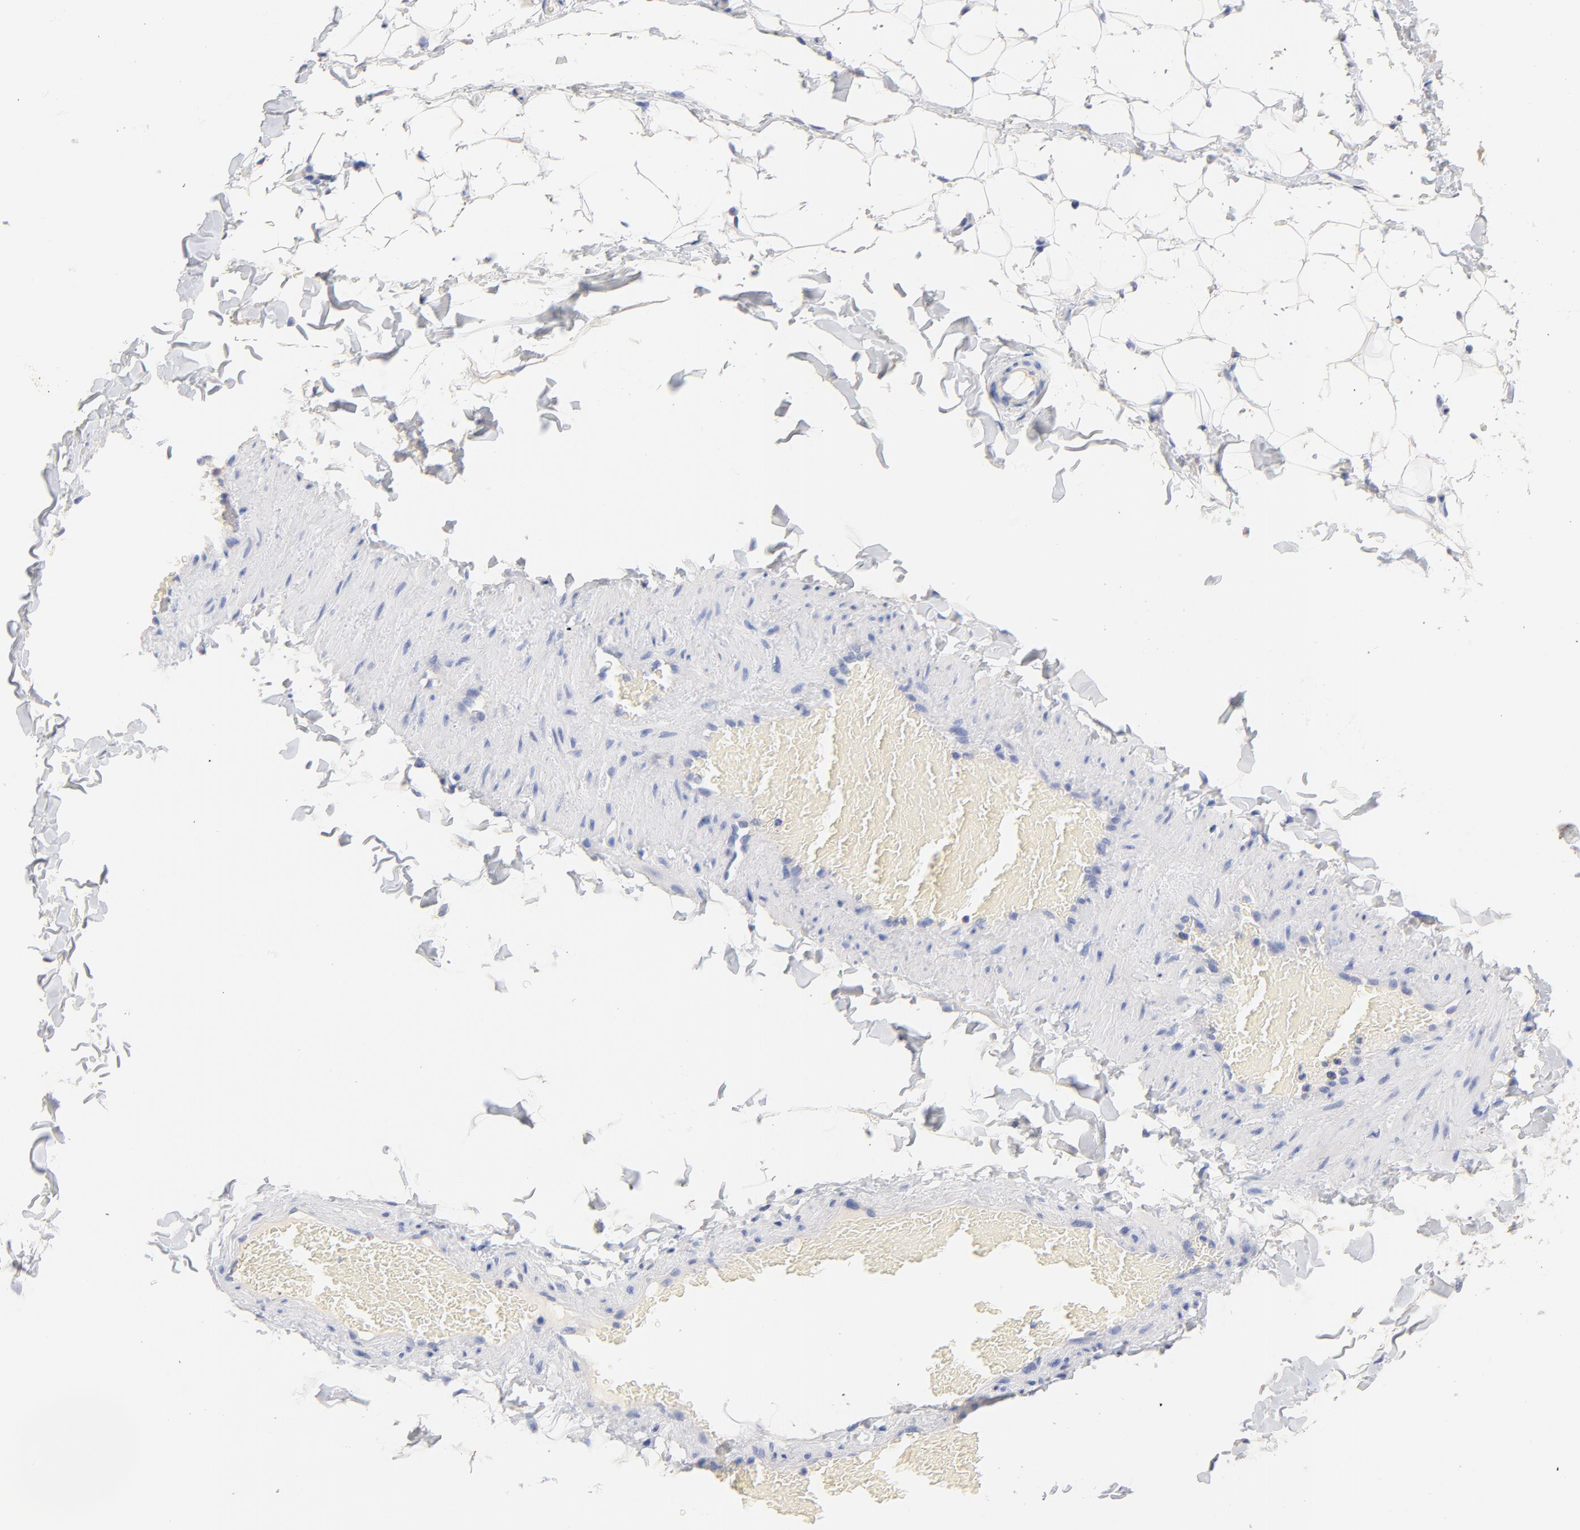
{"staining": {"intensity": "negative", "quantity": "none", "location": "none"}, "tissue": "adipose tissue", "cell_type": "Adipocytes", "image_type": "normal", "snomed": [{"axis": "morphology", "description": "Normal tissue, NOS"}, {"axis": "topography", "description": "Soft tissue"}], "caption": "This photomicrograph is of unremarkable adipose tissue stained with immunohistochemistry to label a protein in brown with the nuclei are counter-stained blue. There is no positivity in adipocytes. (DAB (3,3'-diaminobenzidine) immunohistochemistry with hematoxylin counter stain).", "gene": "CPS1", "patient": {"sex": "male", "age": 26}}